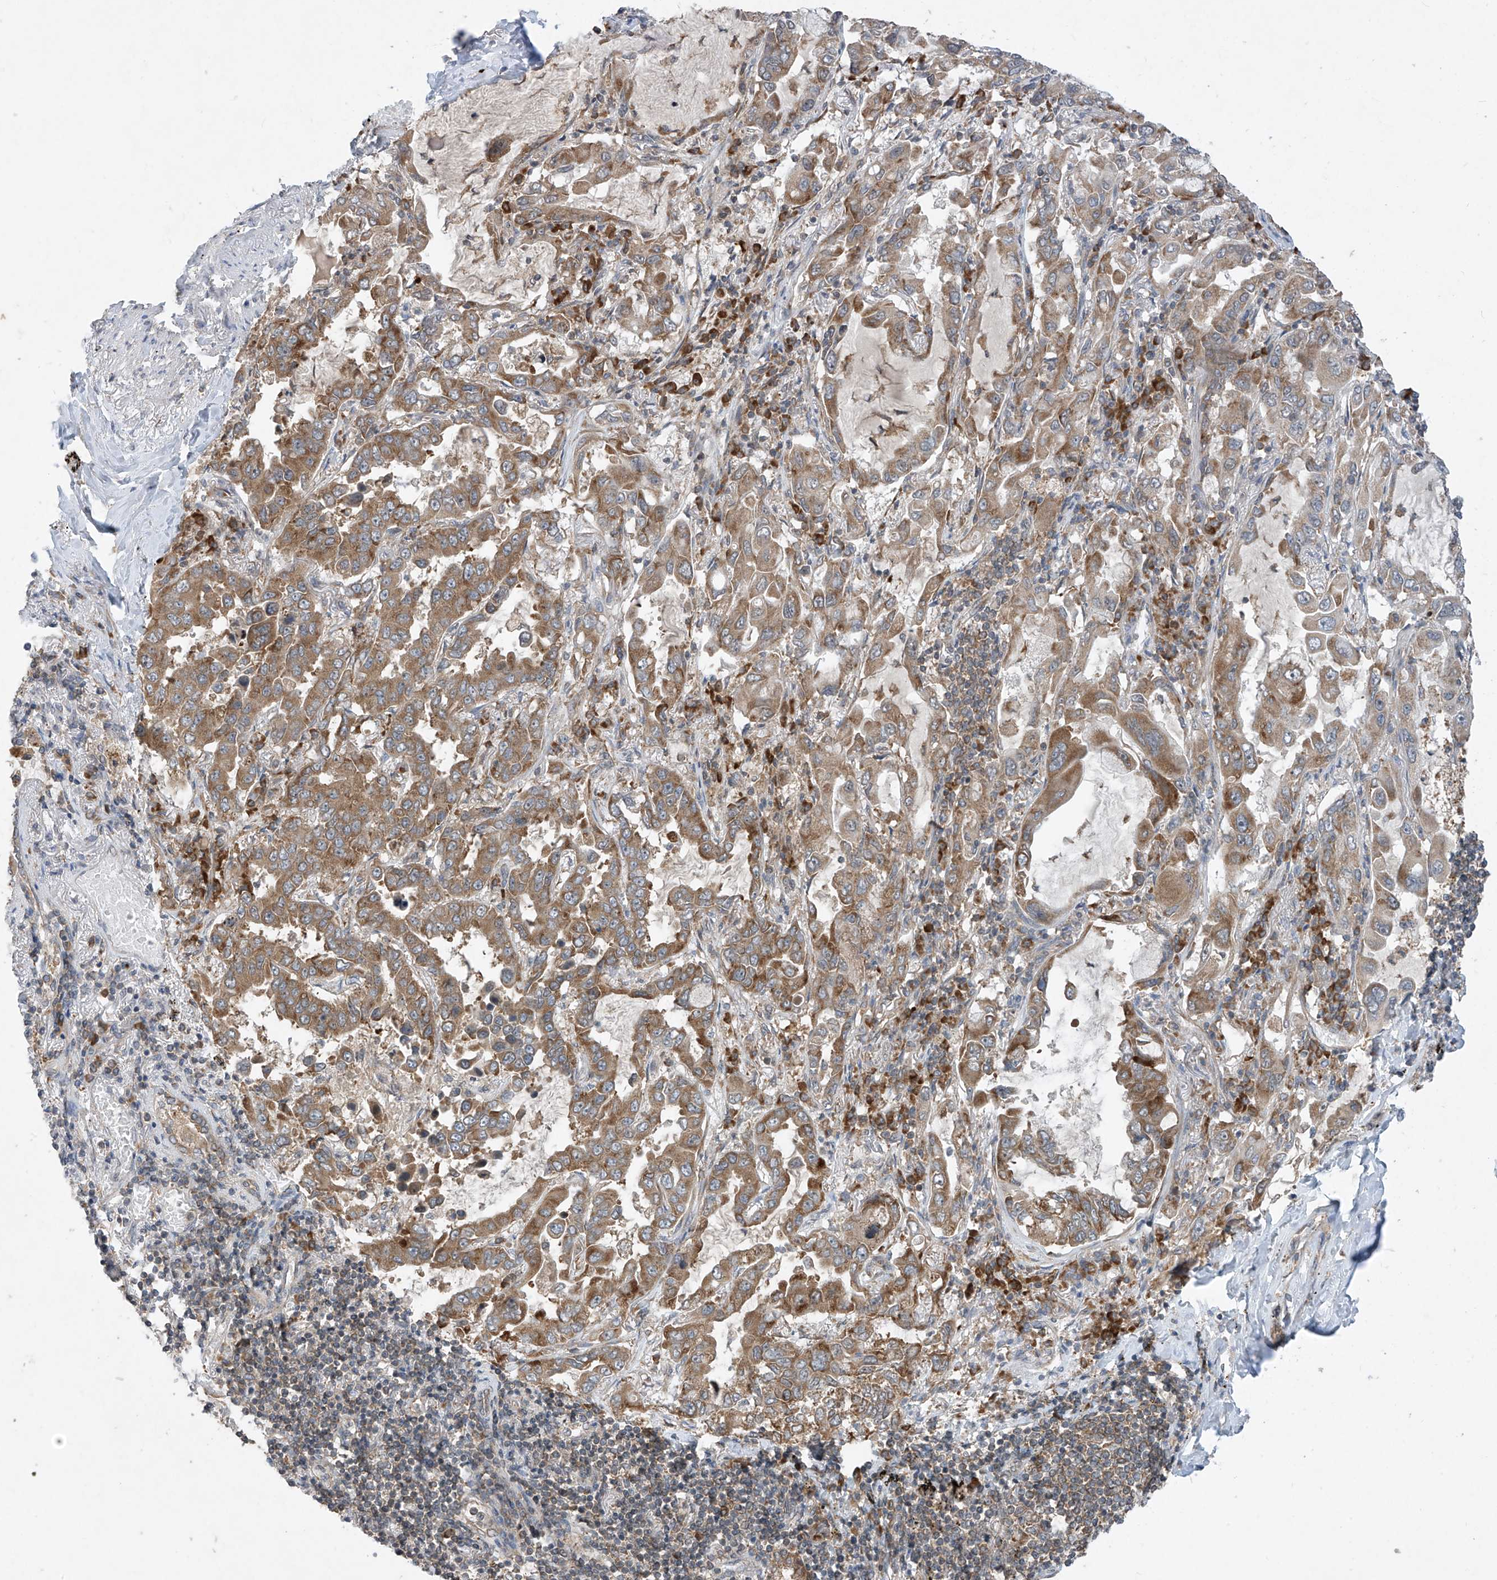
{"staining": {"intensity": "moderate", "quantity": ">75%", "location": "cytoplasmic/membranous"}, "tissue": "lung cancer", "cell_type": "Tumor cells", "image_type": "cancer", "snomed": [{"axis": "morphology", "description": "Adenocarcinoma, NOS"}, {"axis": "topography", "description": "Lung"}], "caption": "Immunohistochemical staining of human lung adenocarcinoma exhibits medium levels of moderate cytoplasmic/membranous staining in about >75% of tumor cells.", "gene": "RPL34", "patient": {"sex": "male", "age": 64}}